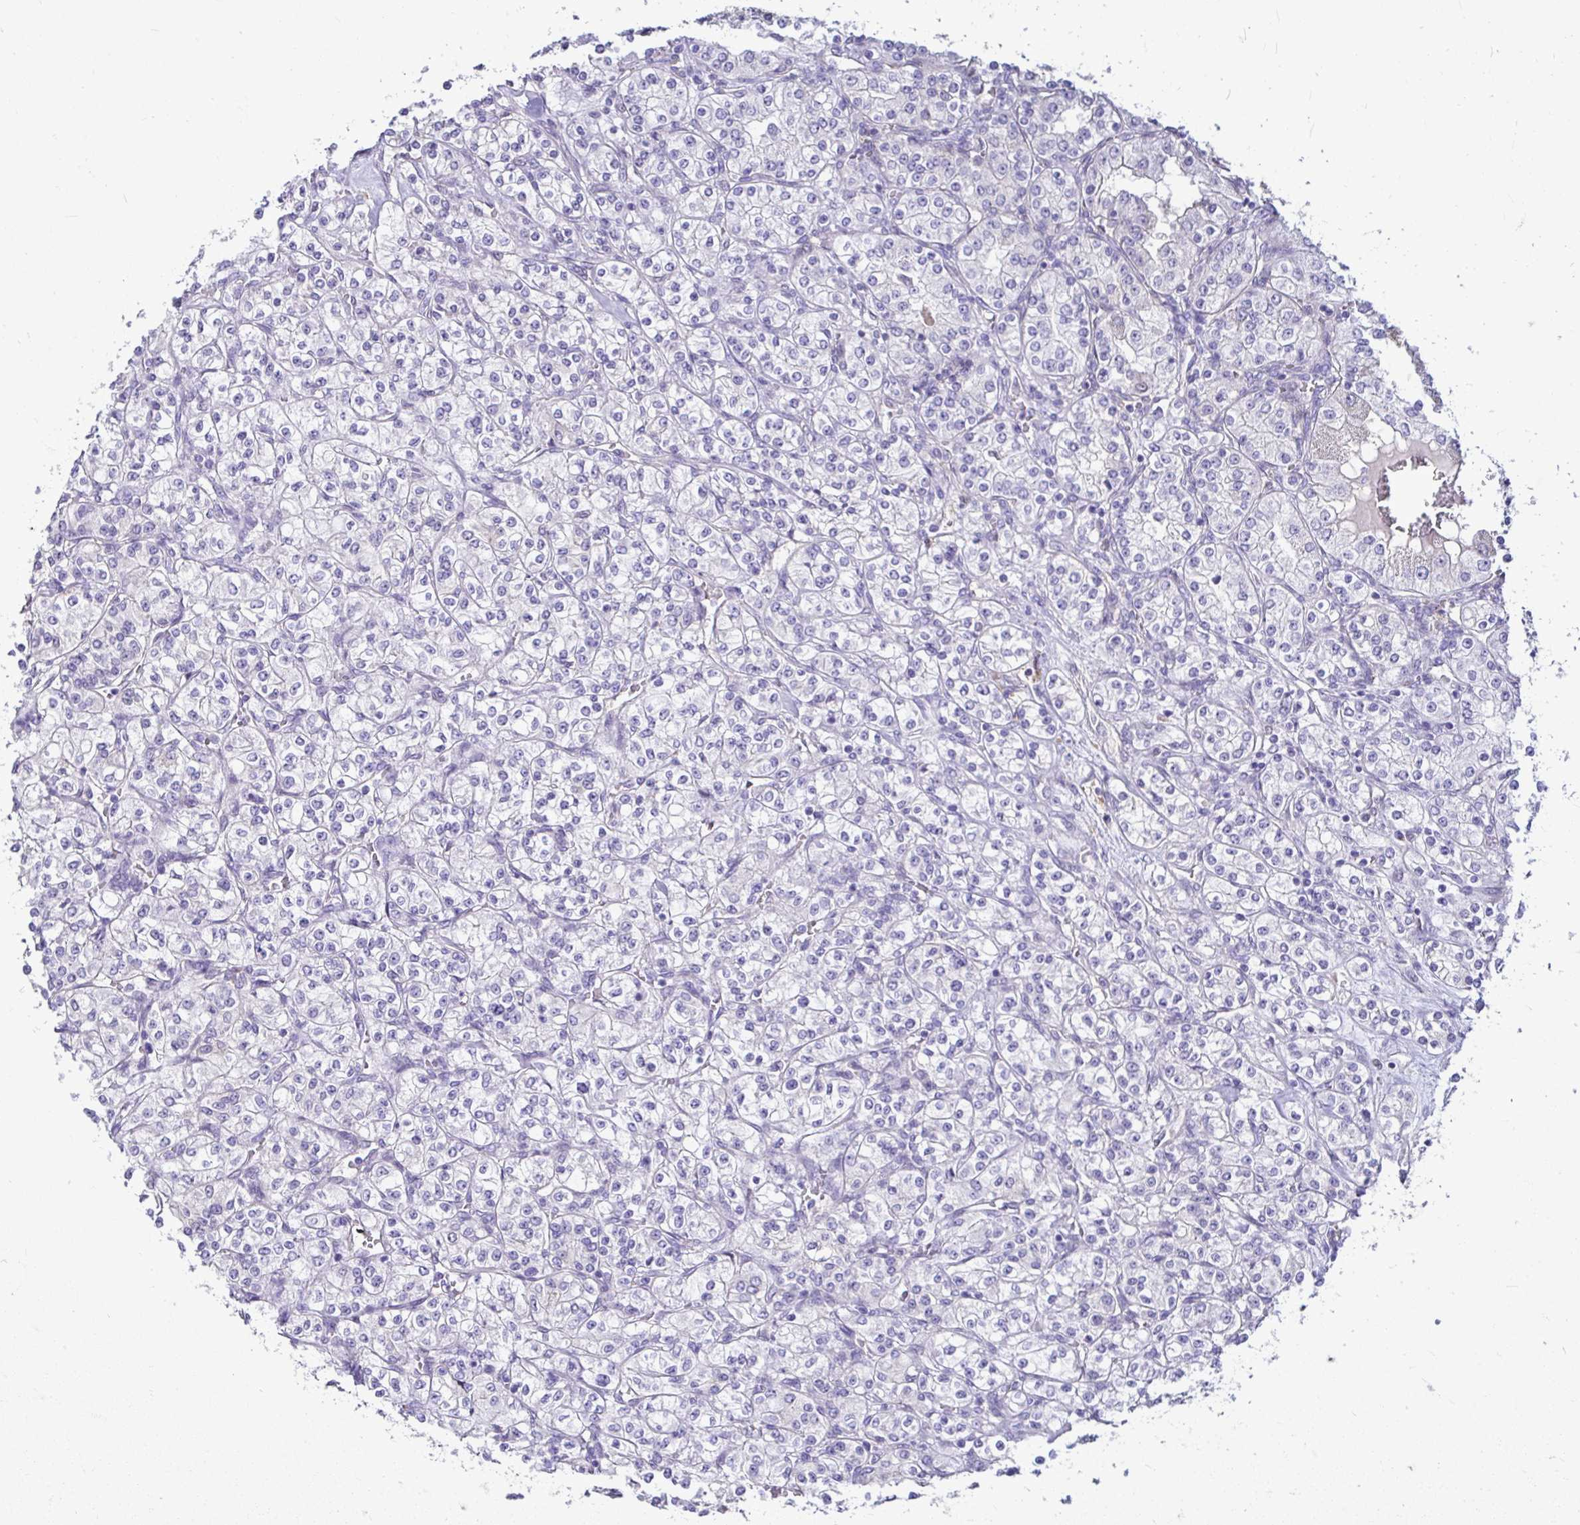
{"staining": {"intensity": "negative", "quantity": "none", "location": "none"}, "tissue": "renal cancer", "cell_type": "Tumor cells", "image_type": "cancer", "snomed": [{"axis": "morphology", "description": "Adenocarcinoma, NOS"}, {"axis": "topography", "description": "Kidney"}], "caption": "Tumor cells are negative for protein expression in human renal adenocarcinoma.", "gene": "IDH1", "patient": {"sex": "male", "age": 77}}